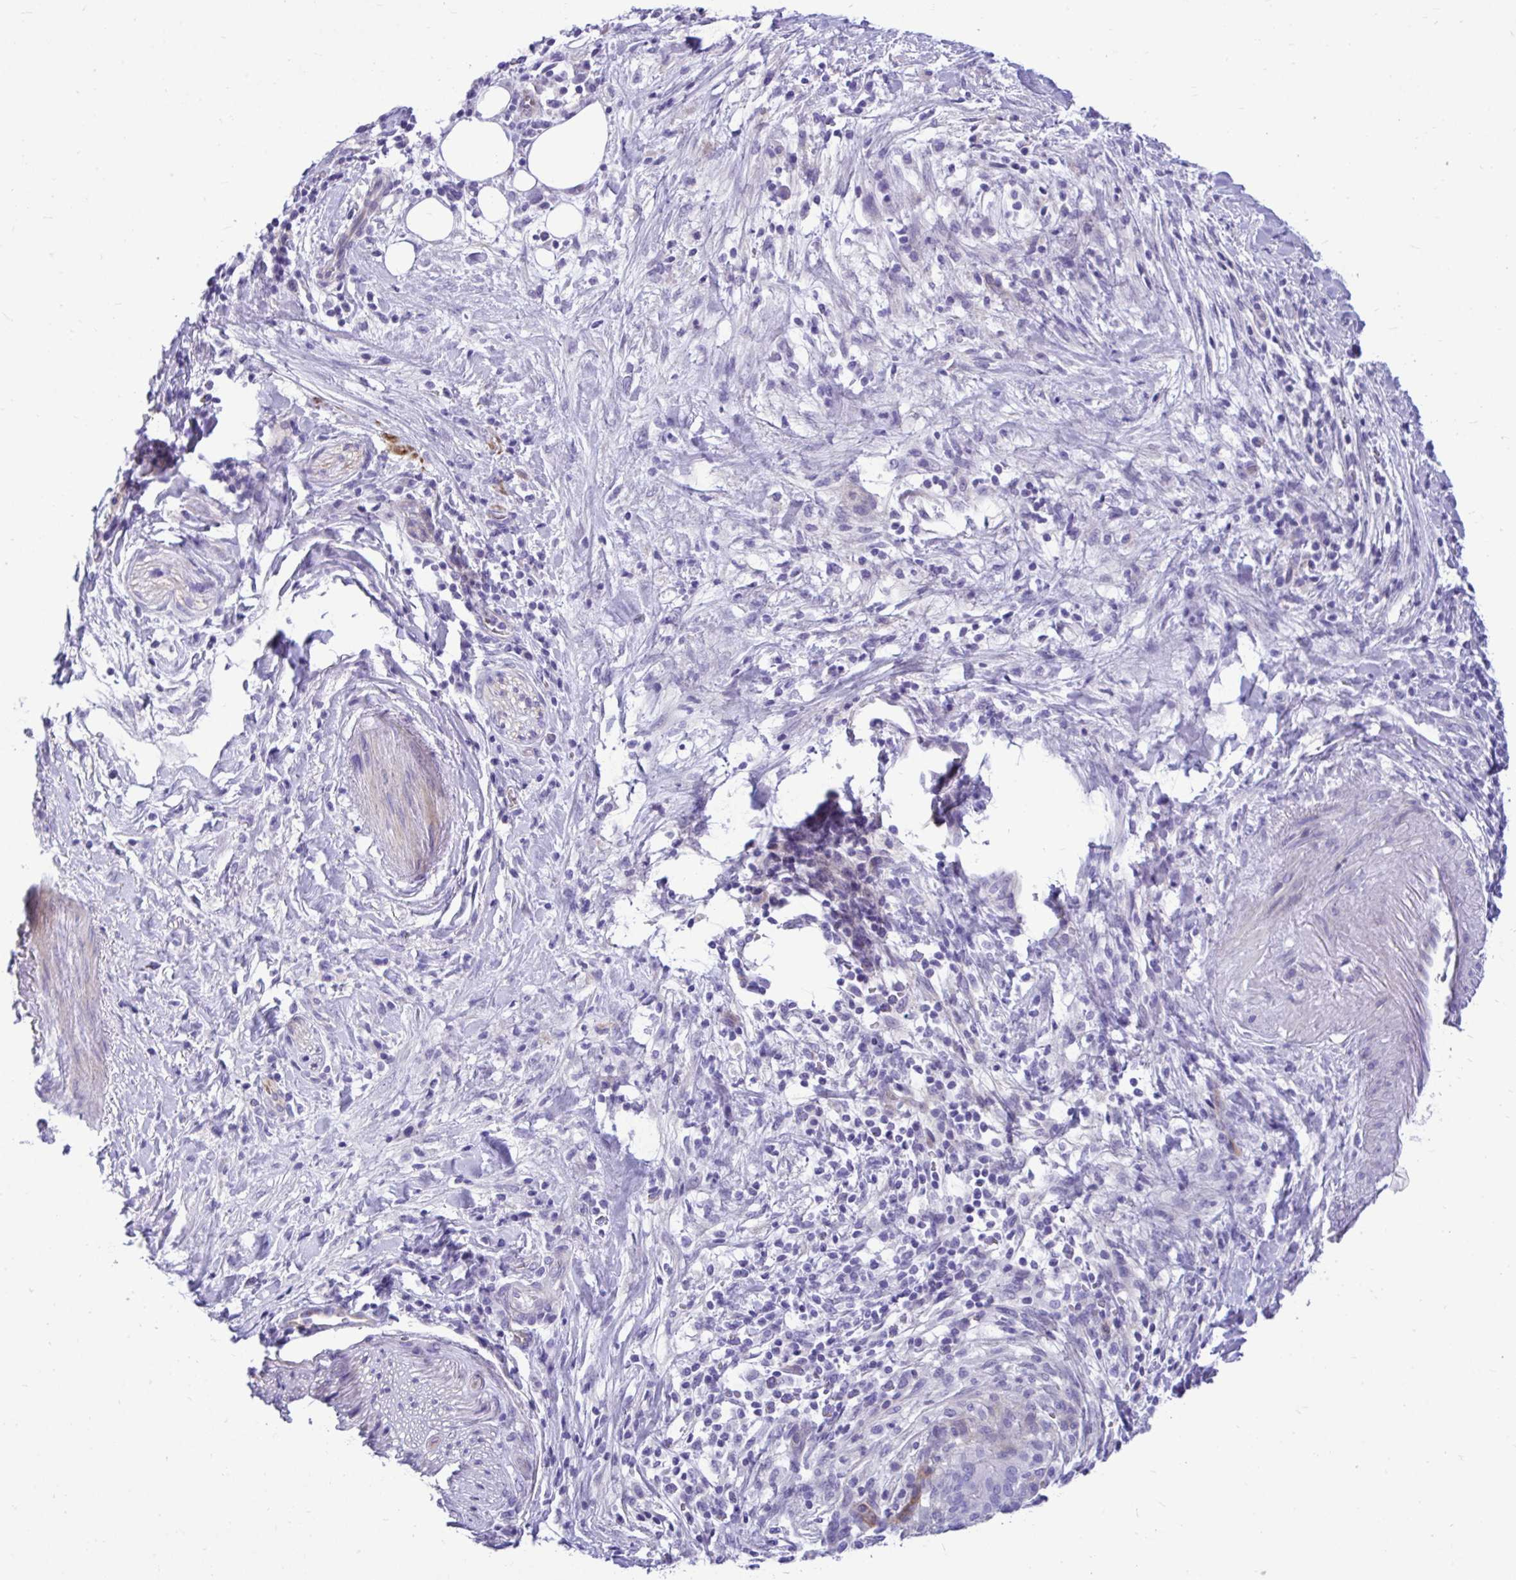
{"staining": {"intensity": "negative", "quantity": "none", "location": "none"}, "tissue": "pancreatic cancer", "cell_type": "Tumor cells", "image_type": "cancer", "snomed": [{"axis": "morphology", "description": "Adenocarcinoma, NOS"}, {"axis": "topography", "description": "Pancreas"}], "caption": "Micrograph shows no protein expression in tumor cells of pancreatic adenocarcinoma tissue. (Immunohistochemistry, brightfield microscopy, high magnification).", "gene": "ABCG2", "patient": {"sex": "male", "age": 44}}